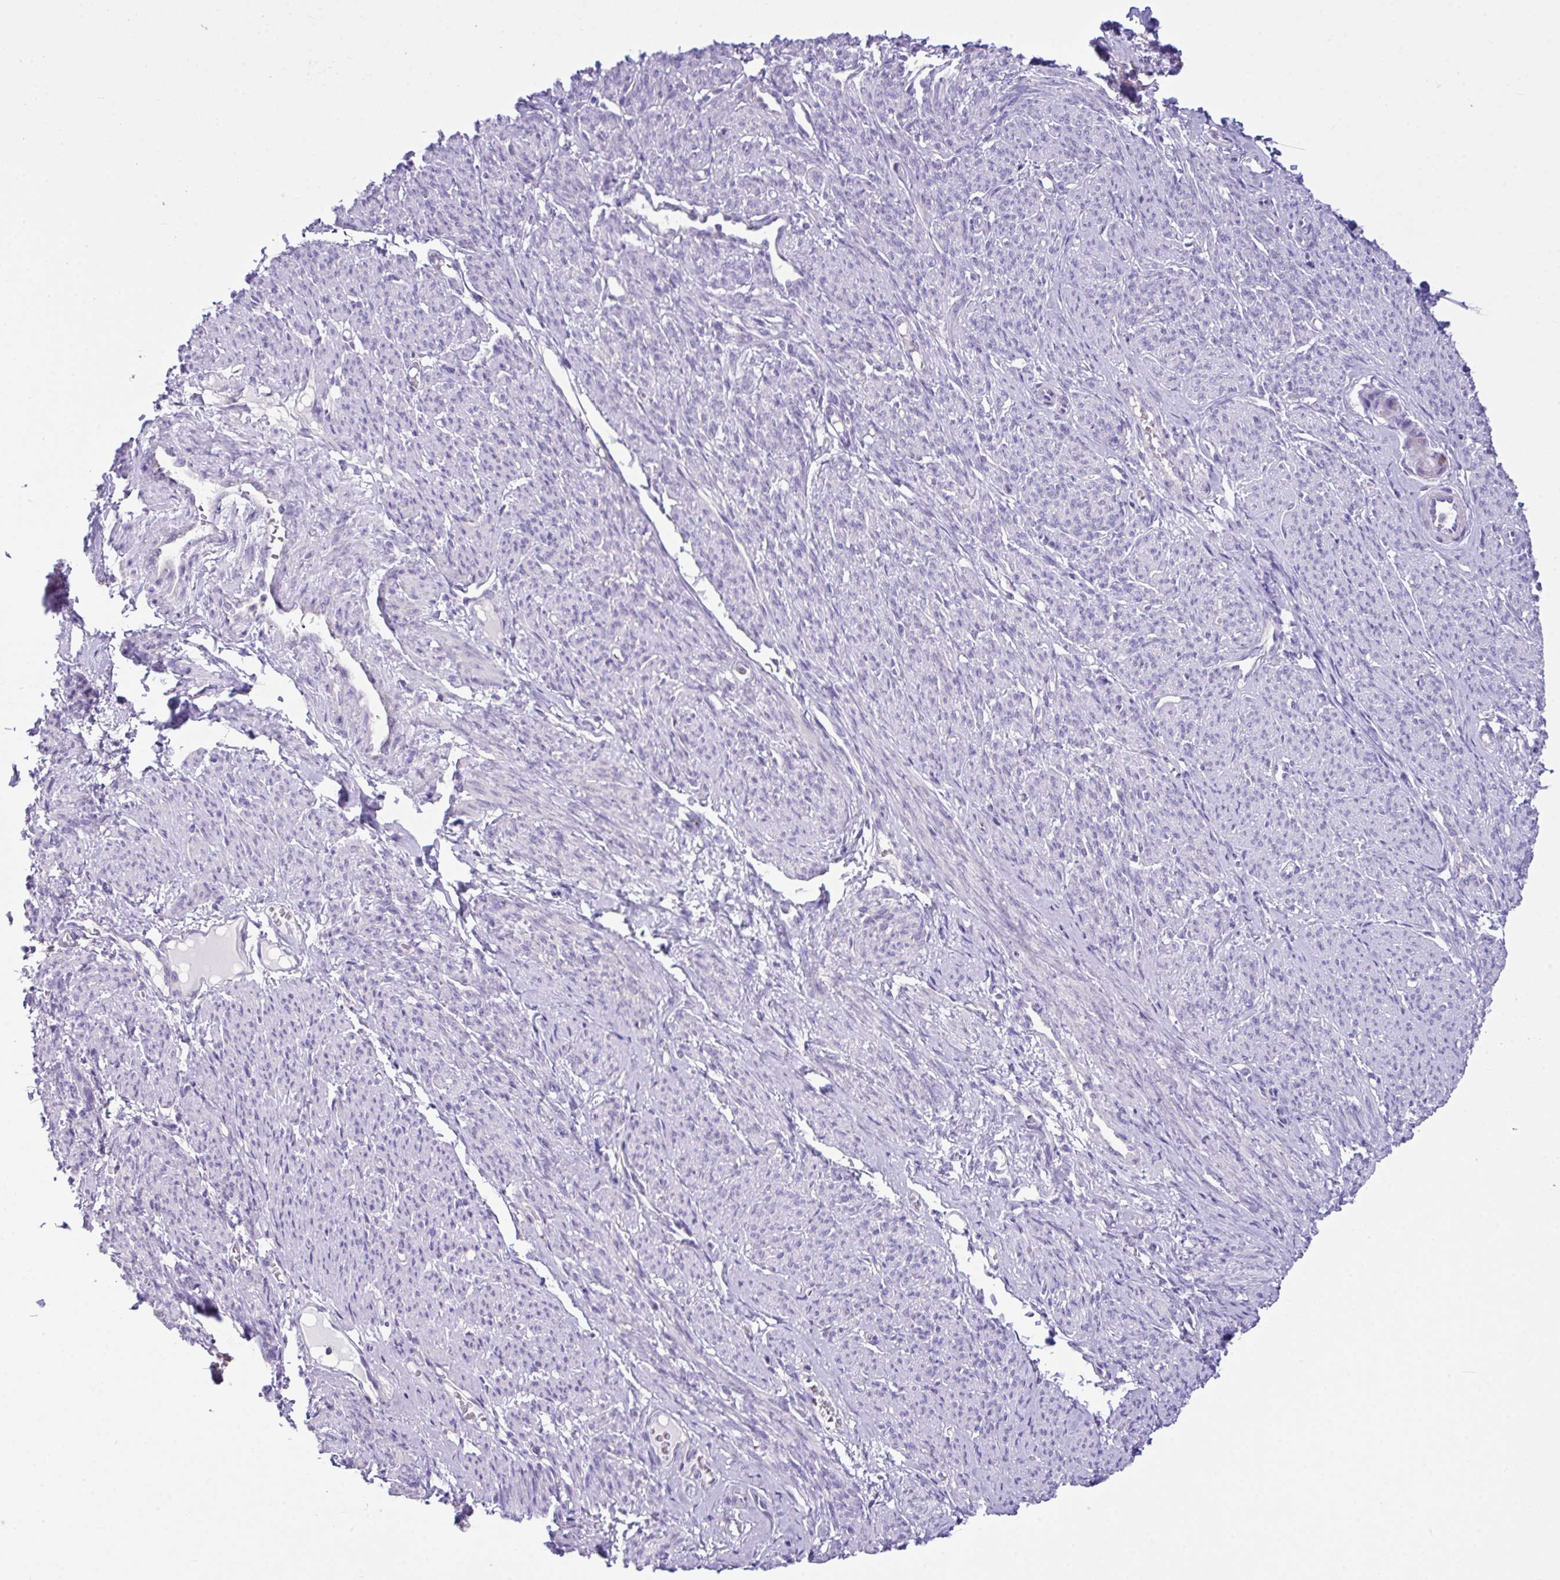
{"staining": {"intensity": "negative", "quantity": "none", "location": "none"}, "tissue": "smooth muscle", "cell_type": "Smooth muscle cells", "image_type": "normal", "snomed": [{"axis": "morphology", "description": "Normal tissue, NOS"}, {"axis": "topography", "description": "Smooth muscle"}], "caption": "Smooth muscle cells are negative for brown protein staining in benign smooth muscle. (DAB (3,3'-diaminobenzidine) IHC with hematoxylin counter stain).", "gene": "D2HGDH", "patient": {"sex": "female", "age": 65}}